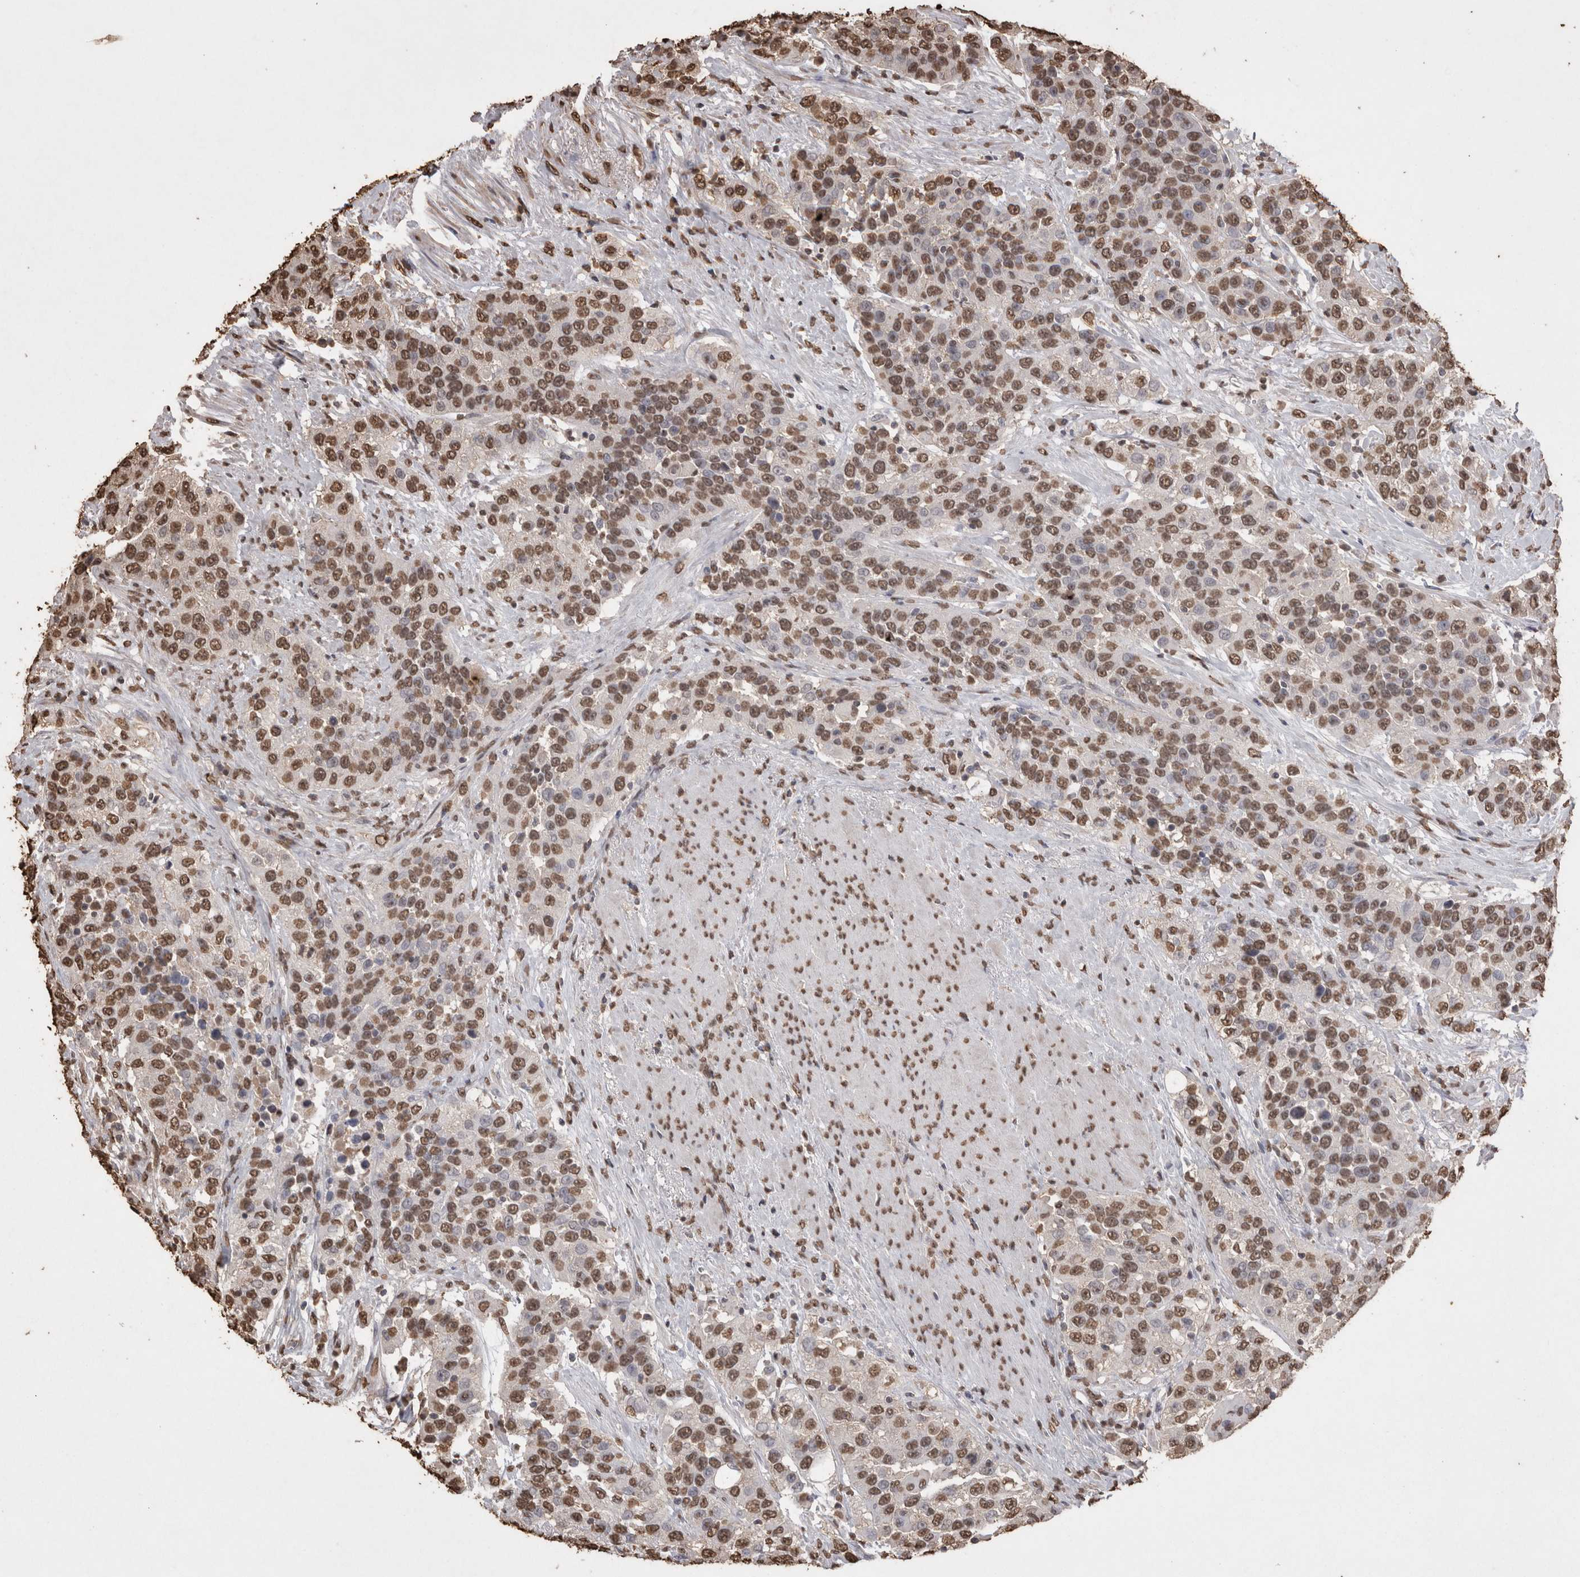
{"staining": {"intensity": "moderate", "quantity": ">75%", "location": "nuclear"}, "tissue": "urothelial cancer", "cell_type": "Tumor cells", "image_type": "cancer", "snomed": [{"axis": "morphology", "description": "Urothelial carcinoma, High grade"}, {"axis": "topography", "description": "Urinary bladder"}], "caption": "A brown stain highlights moderate nuclear staining of a protein in urothelial carcinoma (high-grade) tumor cells.", "gene": "POU5F1", "patient": {"sex": "female", "age": 80}}